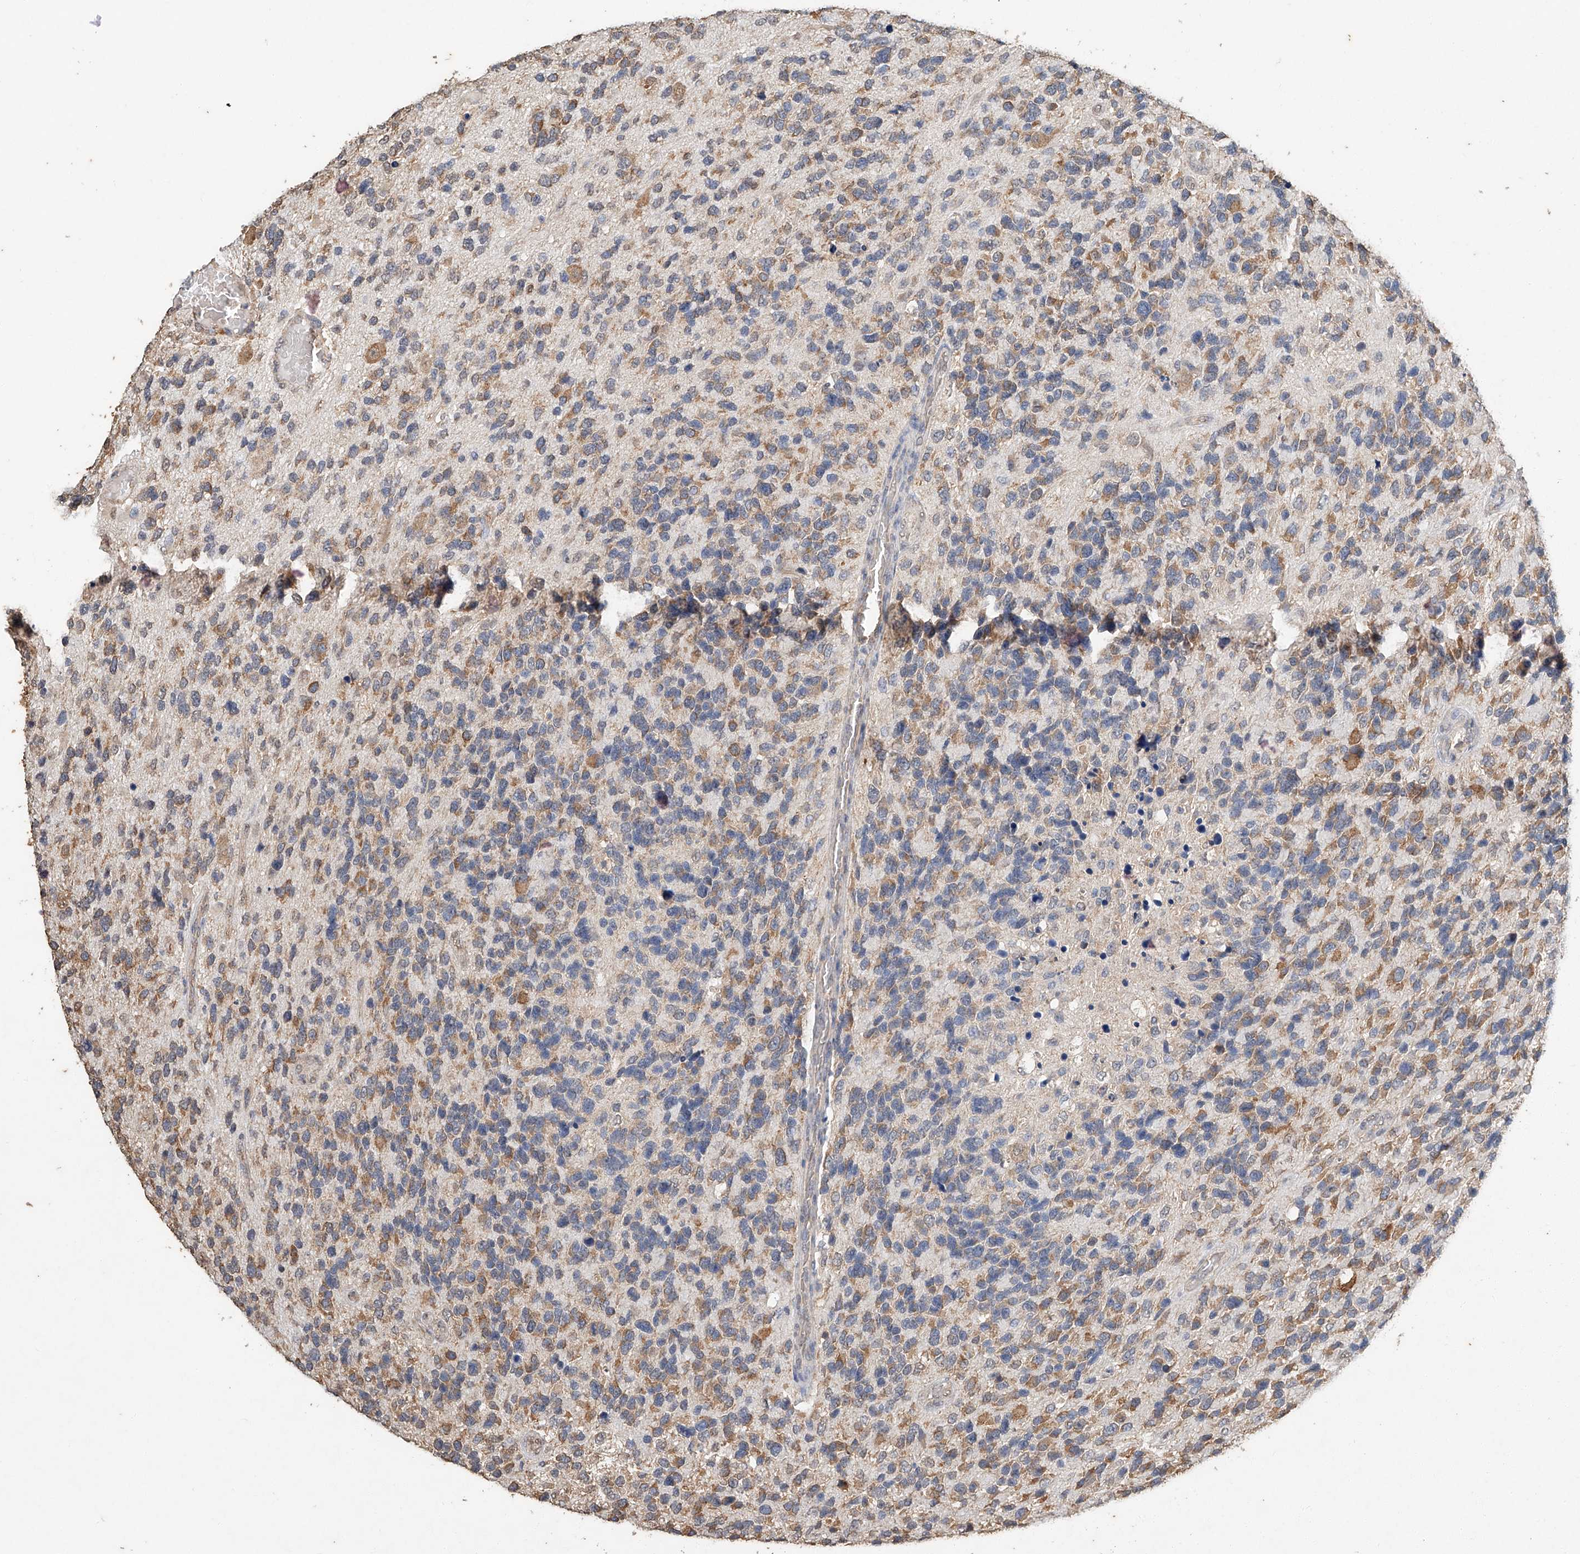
{"staining": {"intensity": "moderate", "quantity": "25%-75%", "location": "cytoplasmic/membranous"}, "tissue": "glioma", "cell_type": "Tumor cells", "image_type": "cancer", "snomed": [{"axis": "morphology", "description": "Glioma, malignant, High grade"}, {"axis": "topography", "description": "Brain"}], "caption": "Immunohistochemical staining of human glioma shows medium levels of moderate cytoplasmic/membranous protein staining in approximately 25%-75% of tumor cells. (DAB IHC, brown staining for protein, blue staining for nuclei).", "gene": "CERS4", "patient": {"sex": "female", "age": 58}}